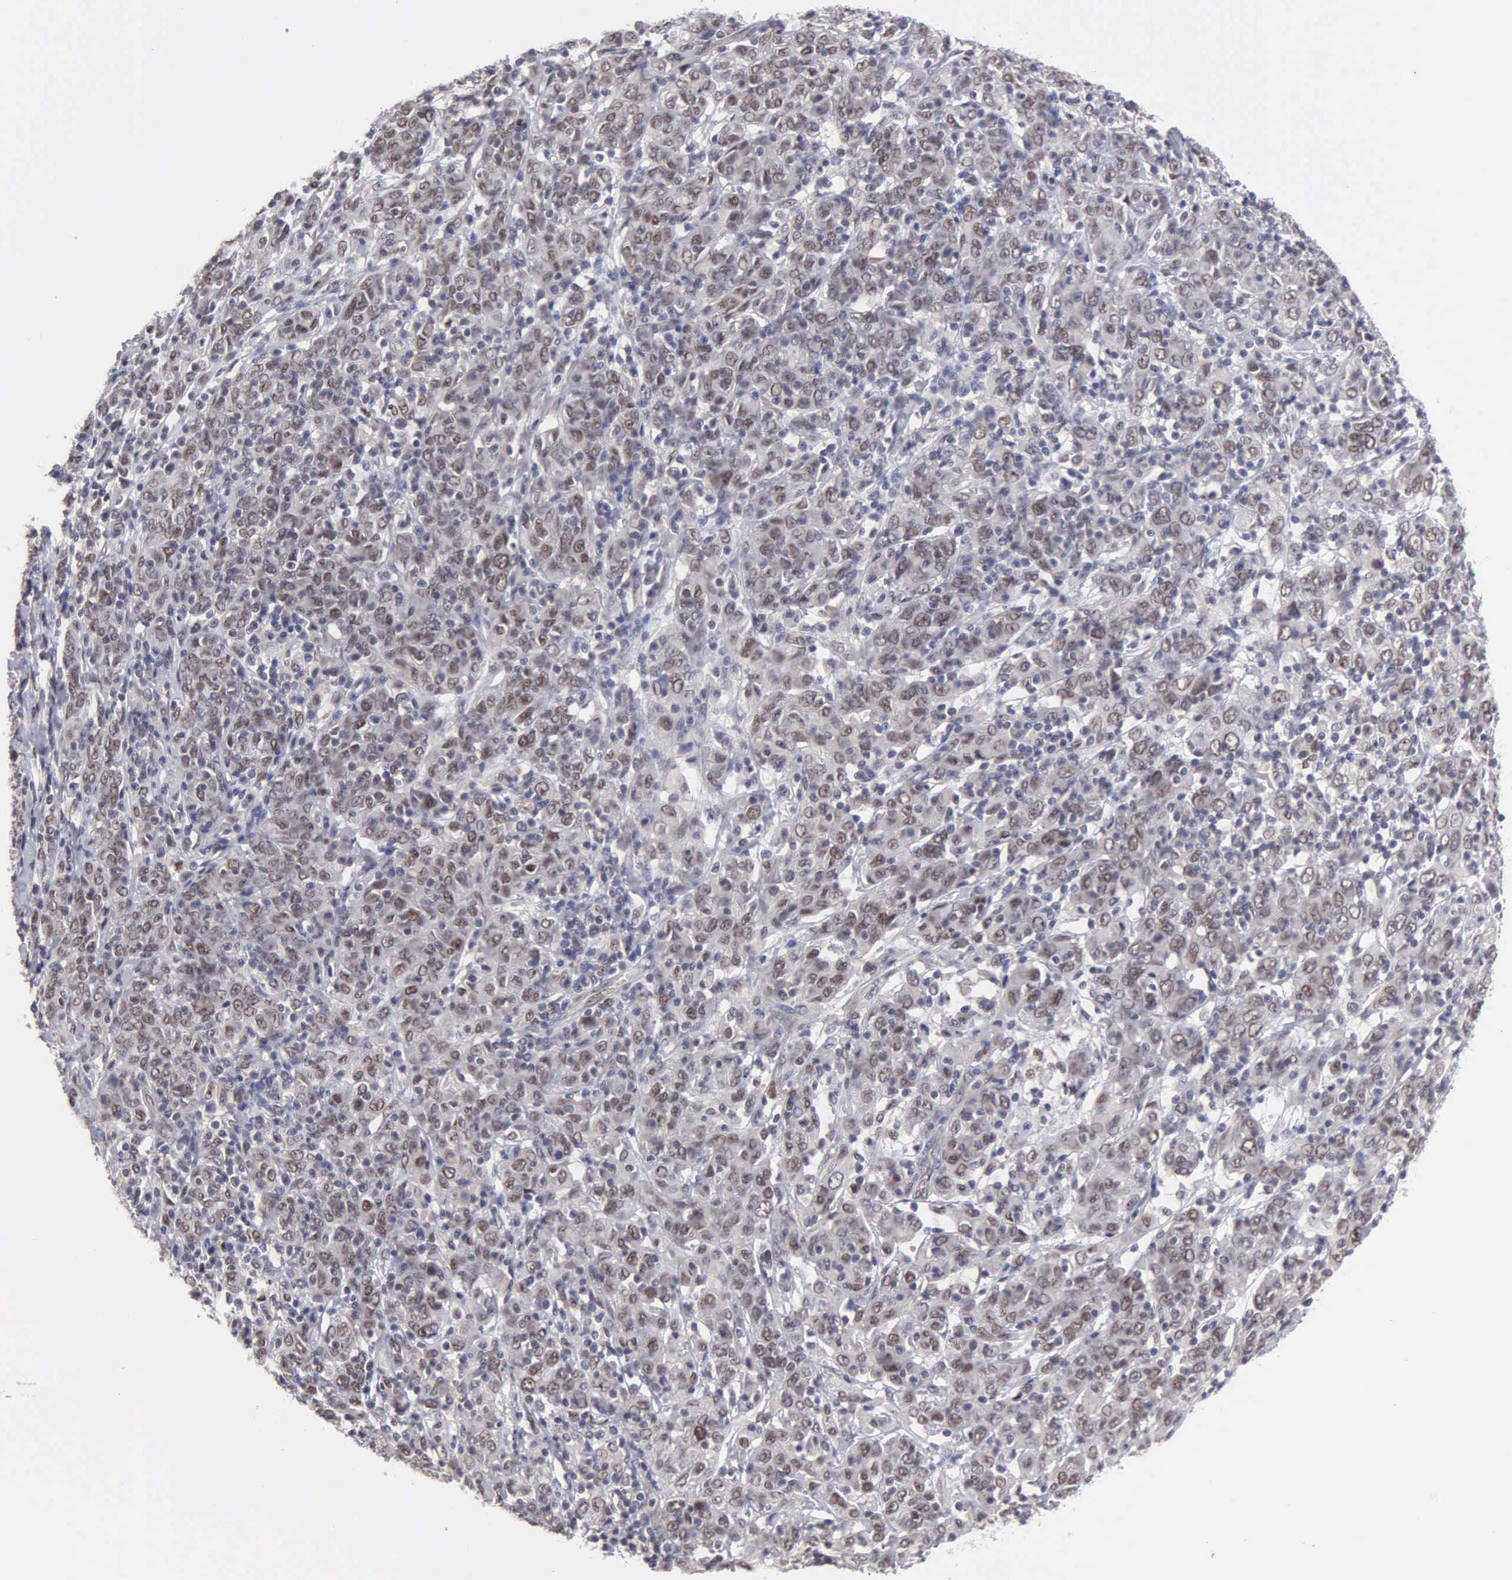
{"staining": {"intensity": "moderate", "quantity": "25%-75%", "location": "nuclear"}, "tissue": "cervical cancer", "cell_type": "Tumor cells", "image_type": "cancer", "snomed": [{"axis": "morphology", "description": "Normal tissue, NOS"}, {"axis": "morphology", "description": "Squamous cell carcinoma, NOS"}, {"axis": "topography", "description": "Cervix"}], "caption": "This histopathology image demonstrates immunohistochemistry staining of human cervical squamous cell carcinoma, with medium moderate nuclear expression in approximately 25%-75% of tumor cells.", "gene": "ZBTB33", "patient": {"sex": "female", "age": 67}}